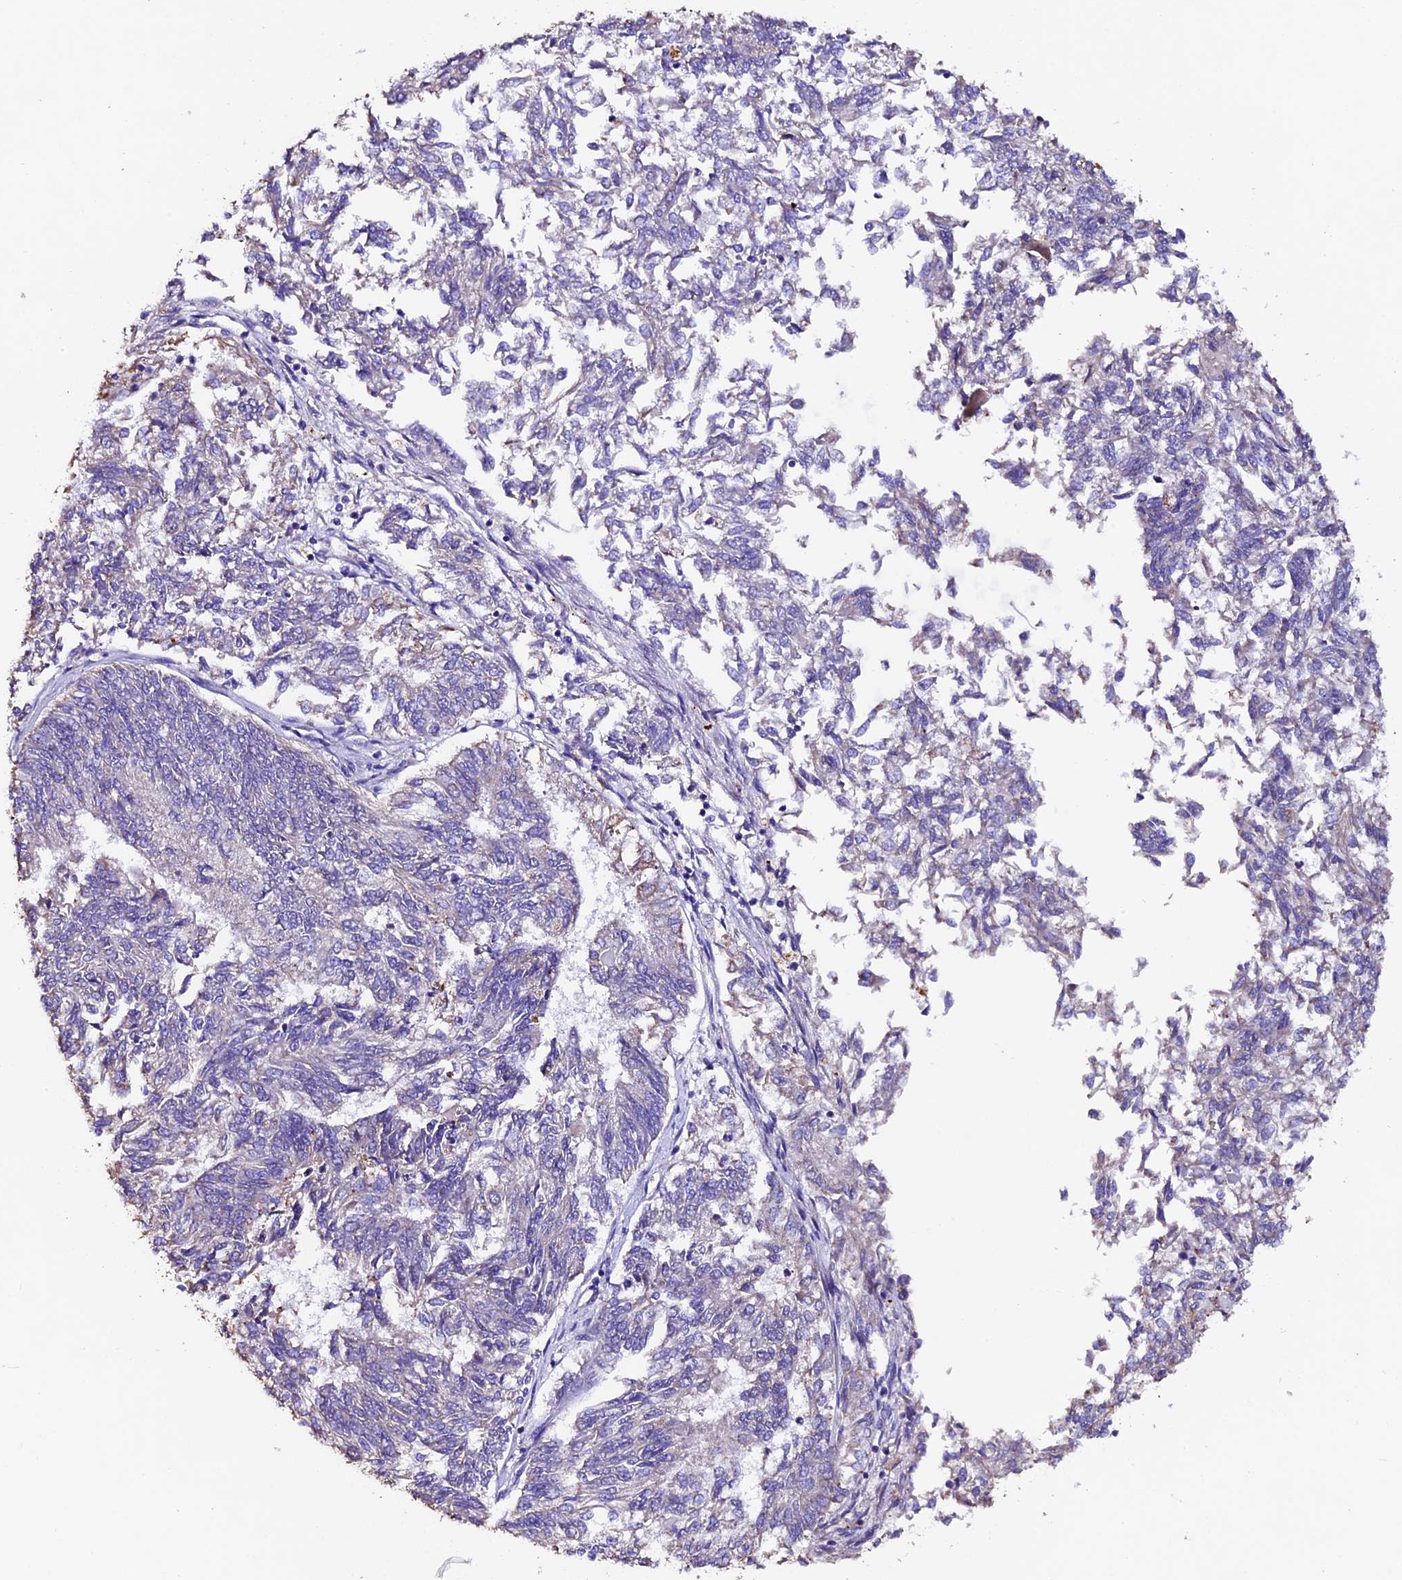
{"staining": {"intensity": "weak", "quantity": "<25%", "location": "cytoplasmic/membranous"}, "tissue": "endometrial cancer", "cell_type": "Tumor cells", "image_type": "cancer", "snomed": [{"axis": "morphology", "description": "Adenocarcinoma, NOS"}, {"axis": "topography", "description": "Endometrium"}], "caption": "Tumor cells show no significant staining in endometrial adenocarcinoma. (Brightfield microscopy of DAB (3,3'-diaminobenzidine) immunohistochemistry at high magnification).", "gene": "FBXW9", "patient": {"sex": "female", "age": 58}}